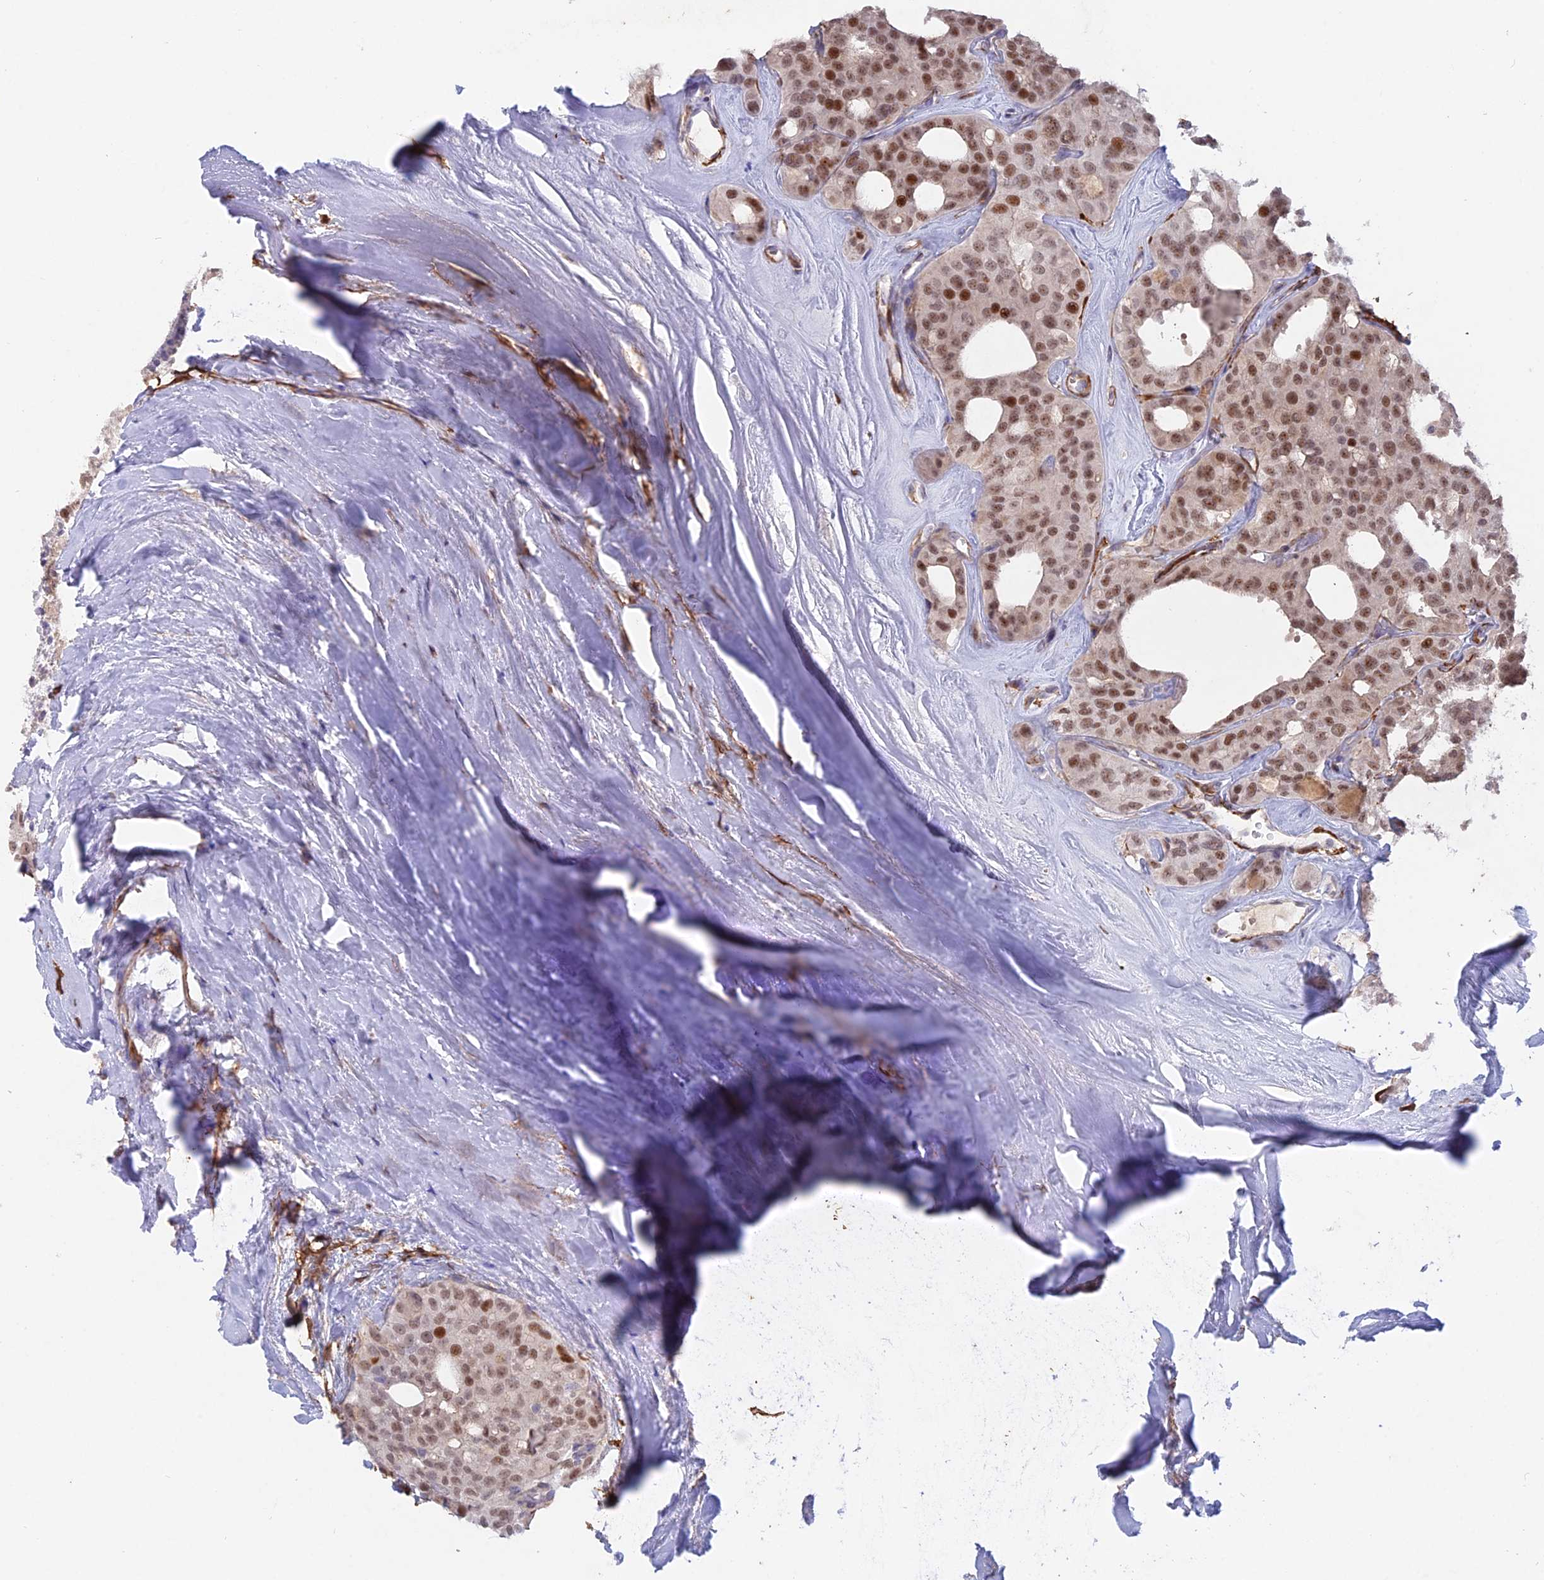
{"staining": {"intensity": "moderate", "quantity": ">75%", "location": "nuclear"}, "tissue": "thyroid cancer", "cell_type": "Tumor cells", "image_type": "cancer", "snomed": [{"axis": "morphology", "description": "Follicular adenoma carcinoma, NOS"}, {"axis": "topography", "description": "Thyroid gland"}], "caption": "Thyroid cancer tissue shows moderate nuclear positivity in about >75% of tumor cells", "gene": "CCDC154", "patient": {"sex": "male", "age": 75}}